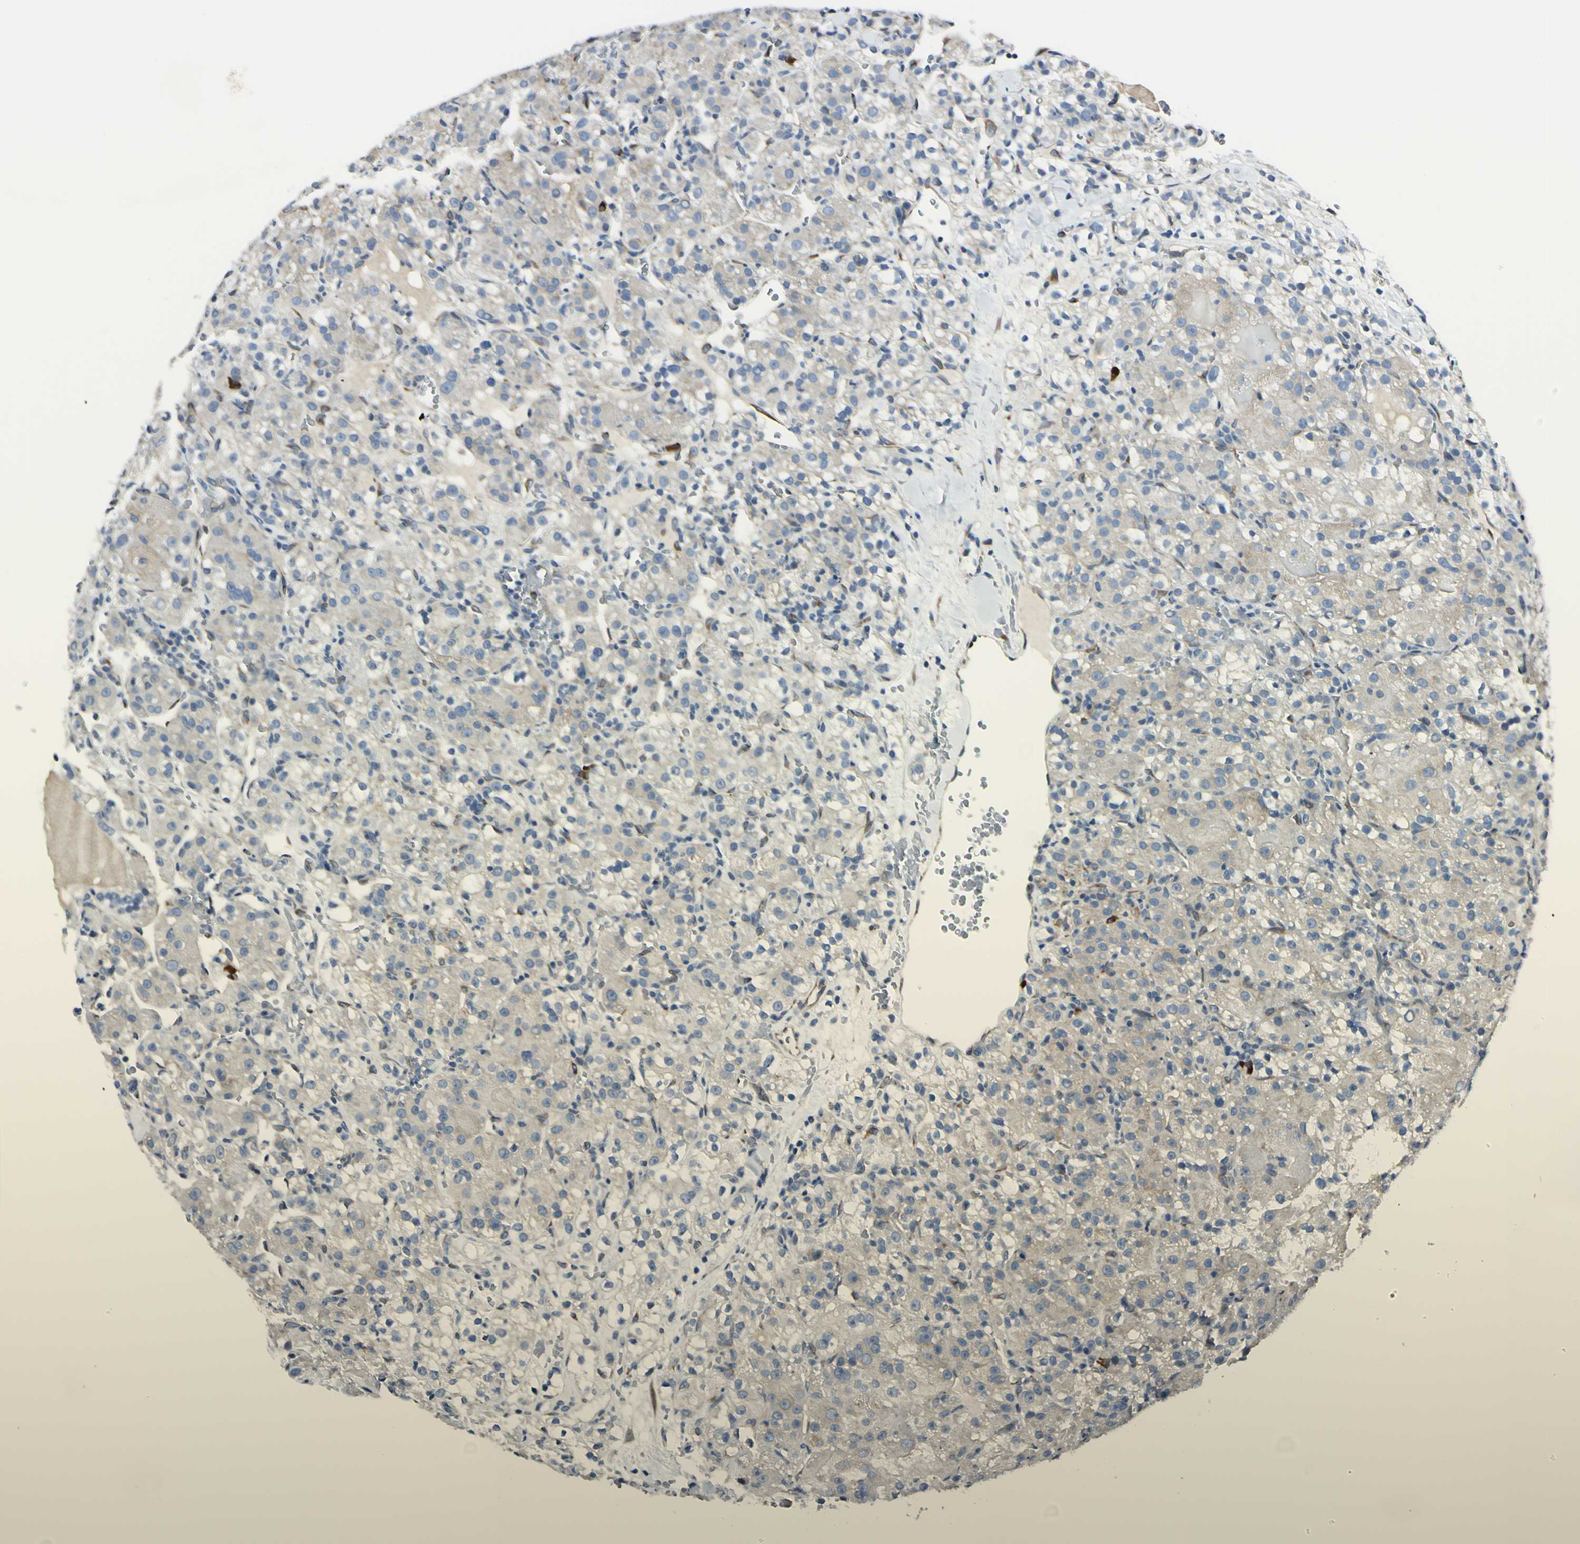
{"staining": {"intensity": "weak", "quantity": "<25%", "location": "cytoplasmic/membranous"}, "tissue": "renal cancer", "cell_type": "Tumor cells", "image_type": "cancer", "snomed": [{"axis": "morphology", "description": "Normal tissue, NOS"}, {"axis": "morphology", "description": "Adenocarcinoma, NOS"}, {"axis": "topography", "description": "Kidney"}], "caption": "This histopathology image is of adenocarcinoma (renal) stained with immunohistochemistry to label a protein in brown with the nuclei are counter-stained blue. There is no expression in tumor cells.", "gene": "SELENOS", "patient": {"sex": "male", "age": 61}}